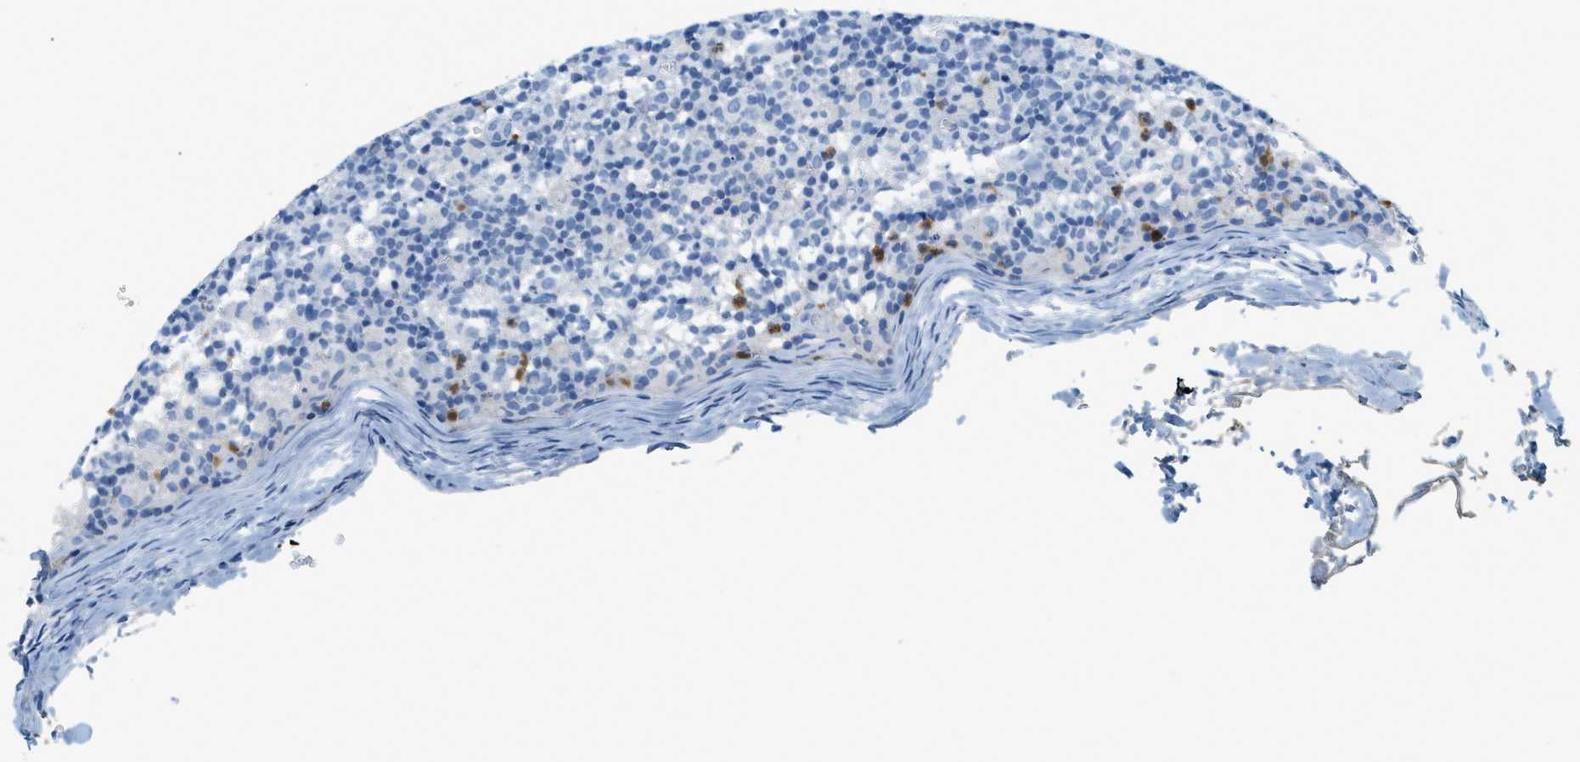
{"staining": {"intensity": "negative", "quantity": "none", "location": "none"}, "tissue": "lymph node", "cell_type": "Germinal center cells", "image_type": "normal", "snomed": [{"axis": "morphology", "description": "Normal tissue, NOS"}, {"axis": "morphology", "description": "Inflammation, NOS"}, {"axis": "topography", "description": "Lymph node"}], "caption": "The immunohistochemistry micrograph has no significant positivity in germinal center cells of lymph node.", "gene": "LCN2", "patient": {"sex": "male", "age": 55}}